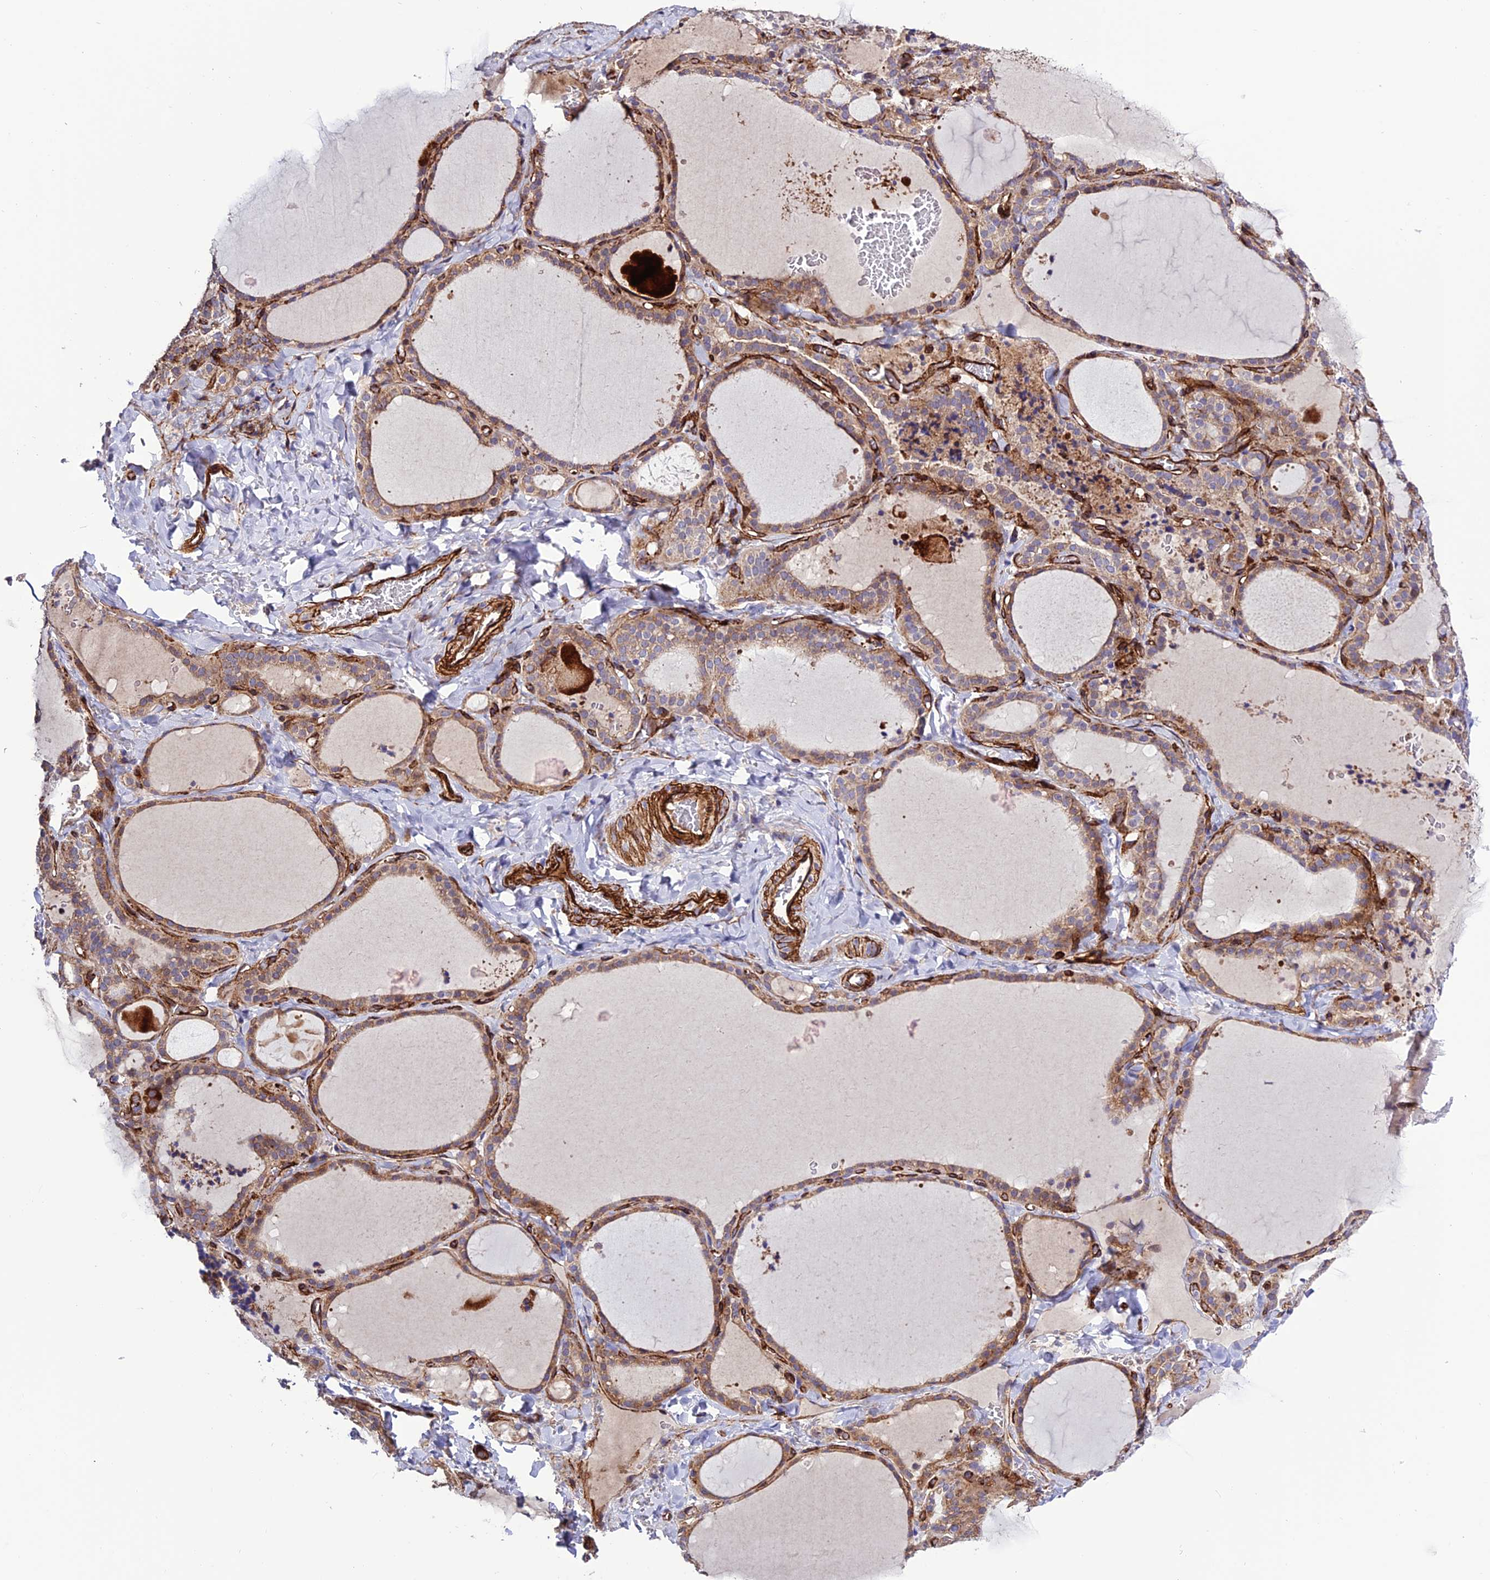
{"staining": {"intensity": "moderate", "quantity": ">75%", "location": "cytoplasmic/membranous"}, "tissue": "thyroid gland", "cell_type": "Glandular cells", "image_type": "normal", "snomed": [{"axis": "morphology", "description": "Normal tissue, NOS"}, {"axis": "topography", "description": "Thyroid gland"}], "caption": "This is an image of immunohistochemistry staining of benign thyroid gland, which shows moderate positivity in the cytoplasmic/membranous of glandular cells.", "gene": "REX1BD", "patient": {"sex": "female", "age": 22}}